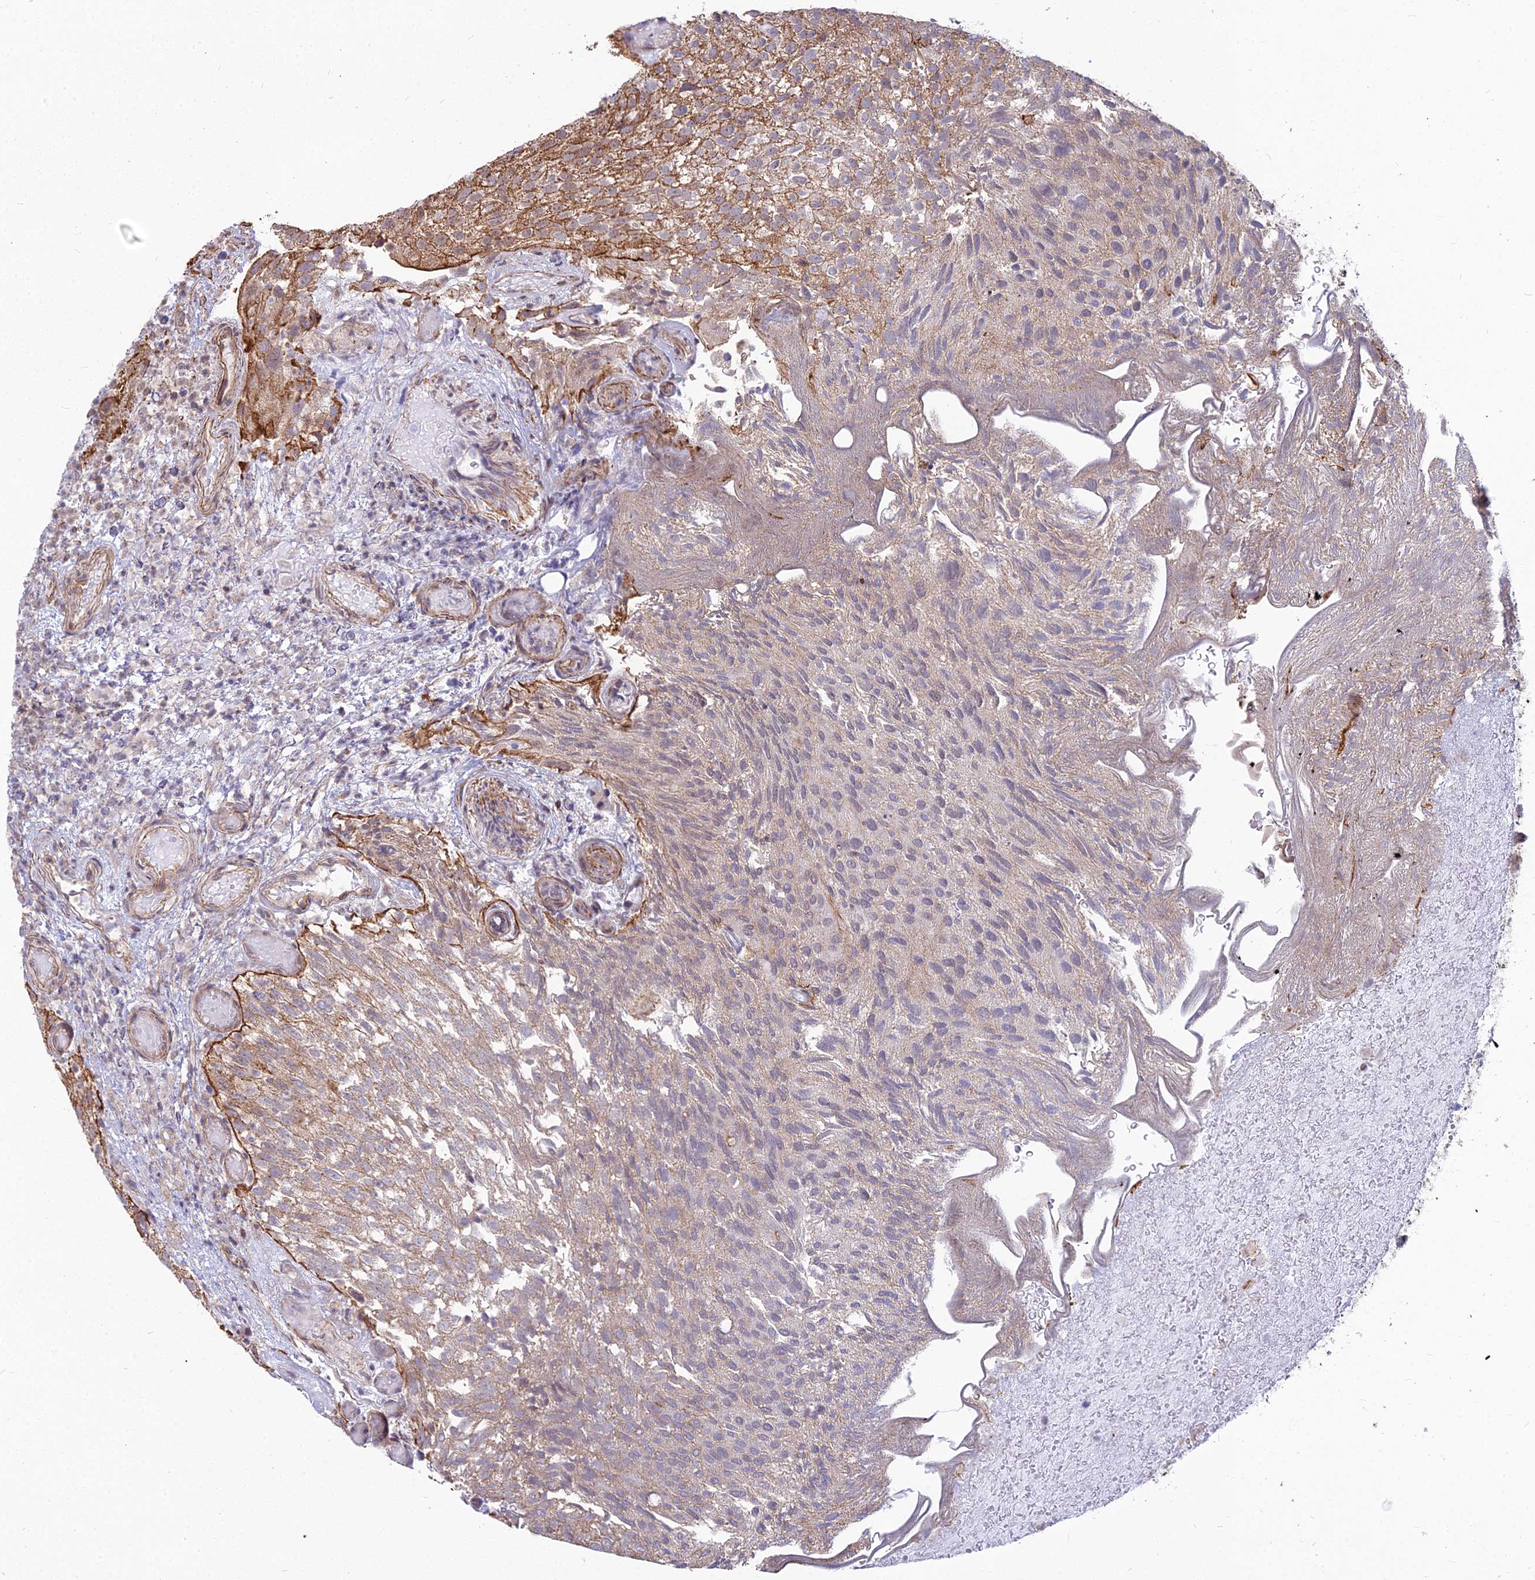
{"staining": {"intensity": "moderate", "quantity": "25%-75%", "location": "cytoplasmic/membranous"}, "tissue": "urothelial cancer", "cell_type": "Tumor cells", "image_type": "cancer", "snomed": [{"axis": "morphology", "description": "Urothelial carcinoma, Low grade"}, {"axis": "topography", "description": "Urinary bladder"}], "caption": "Urothelial carcinoma (low-grade) tissue exhibits moderate cytoplasmic/membranous expression in about 25%-75% of tumor cells, visualized by immunohistochemistry.", "gene": "YJU2", "patient": {"sex": "male", "age": 78}}